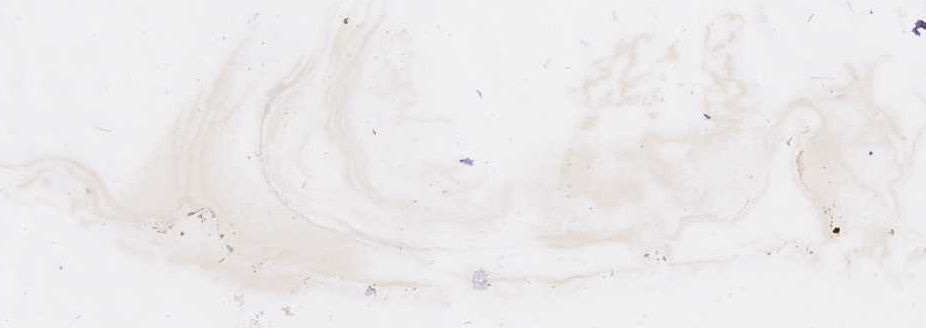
{"staining": {"intensity": "moderate", "quantity": ">75%", "location": "cytoplasmic/membranous"}, "tissue": "endometrial cancer", "cell_type": "Tumor cells", "image_type": "cancer", "snomed": [{"axis": "morphology", "description": "Adenocarcinoma, NOS"}, {"axis": "topography", "description": "Endometrium"}], "caption": "A micrograph showing moderate cytoplasmic/membranous expression in approximately >75% of tumor cells in endometrial adenocarcinoma, as visualized by brown immunohistochemical staining.", "gene": "MEMO1", "patient": {"sex": "female", "age": 58}}